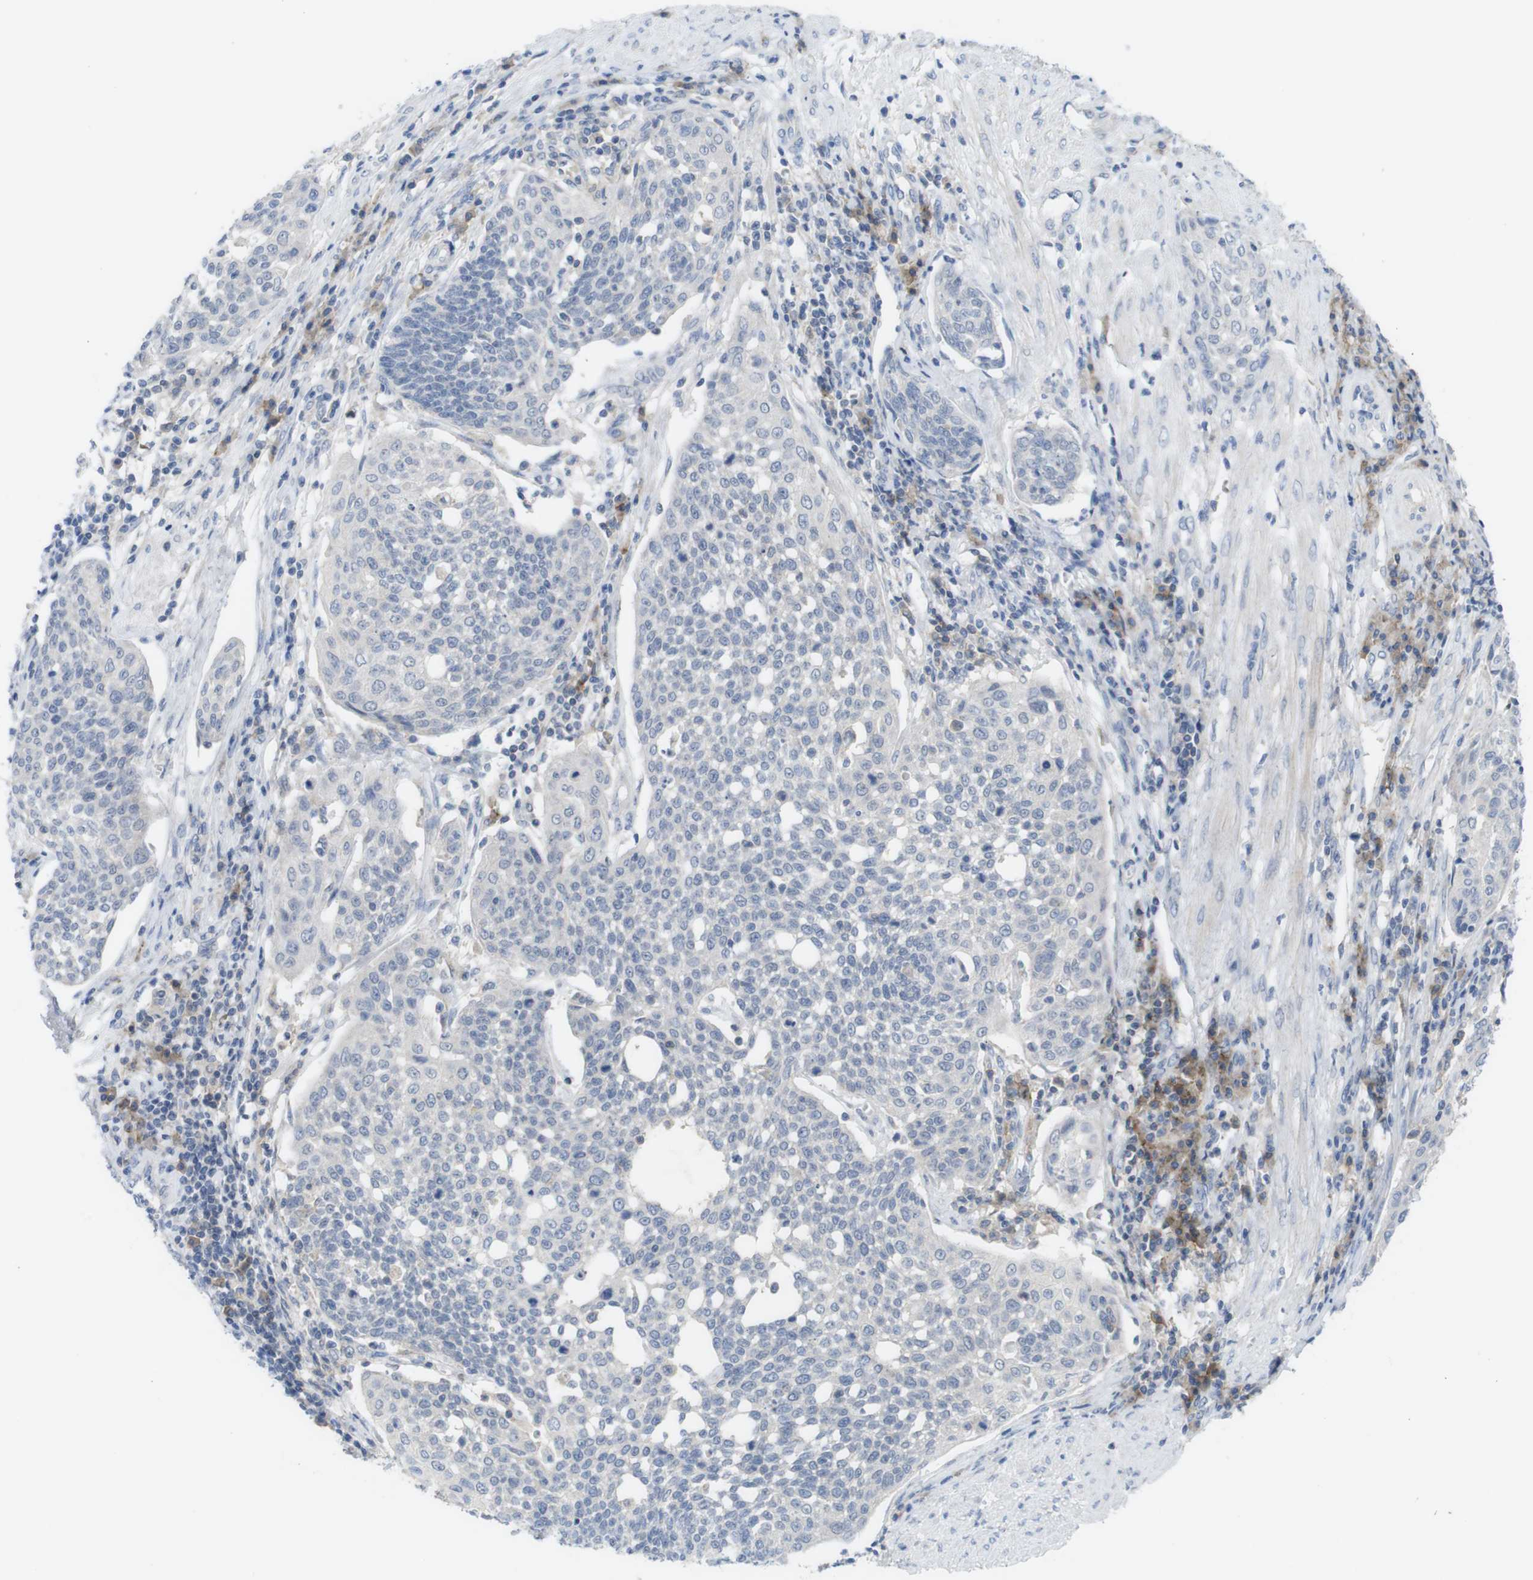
{"staining": {"intensity": "negative", "quantity": "none", "location": "none"}, "tissue": "cervical cancer", "cell_type": "Tumor cells", "image_type": "cancer", "snomed": [{"axis": "morphology", "description": "Squamous cell carcinoma, NOS"}, {"axis": "topography", "description": "Cervix"}], "caption": "High magnification brightfield microscopy of cervical squamous cell carcinoma stained with DAB (brown) and counterstained with hematoxylin (blue): tumor cells show no significant expression.", "gene": "SLAMF7", "patient": {"sex": "female", "age": 34}}